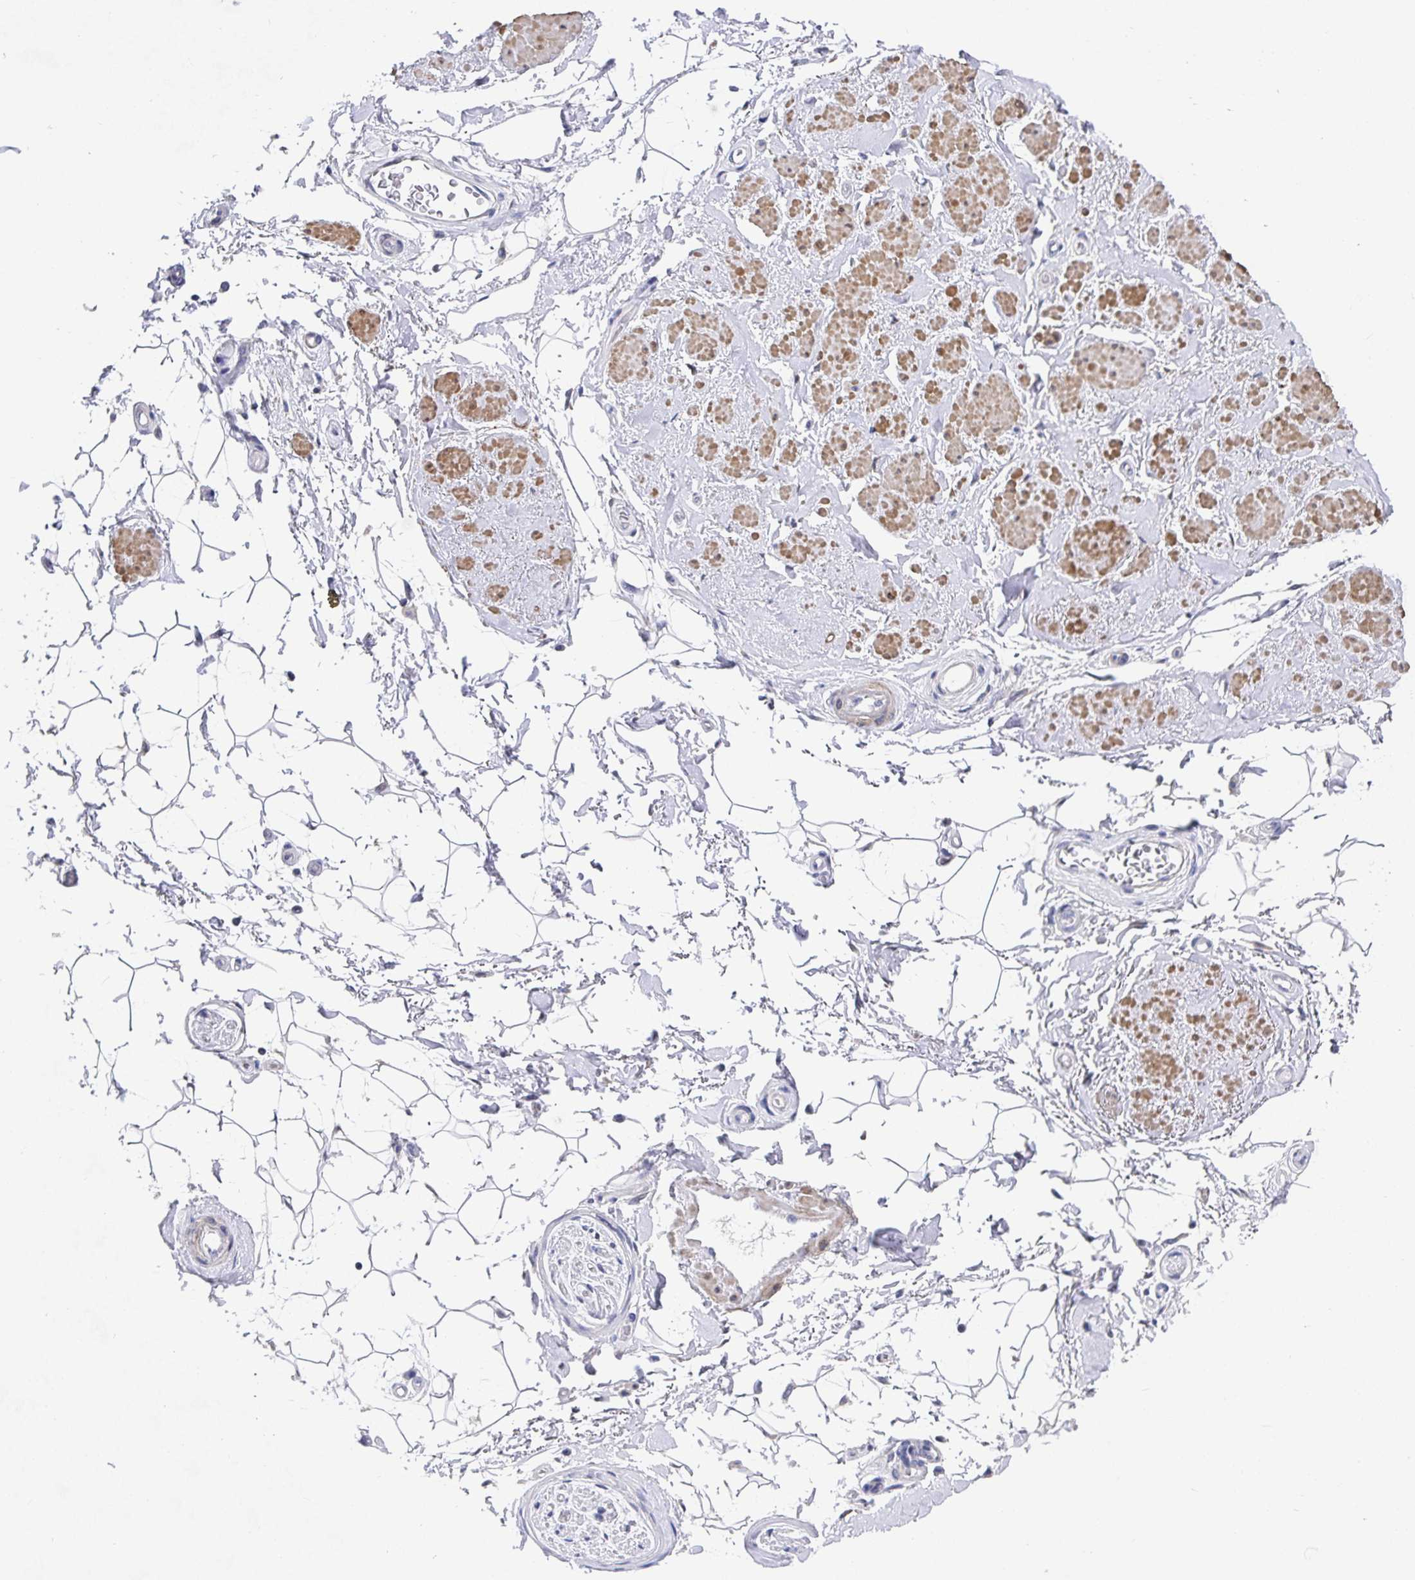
{"staining": {"intensity": "negative", "quantity": "none", "location": "none"}, "tissue": "adipose tissue", "cell_type": "Adipocytes", "image_type": "normal", "snomed": [{"axis": "morphology", "description": "Normal tissue, NOS"}, {"axis": "topography", "description": "Anal"}, {"axis": "topography", "description": "Peripheral nerve tissue"}], "caption": "DAB immunohistochemical staining of benign adipose tissue displays no significant expression in adipocytes.", "gene": "ZIK1", "patient": {"sex": "male", "age": 51}}